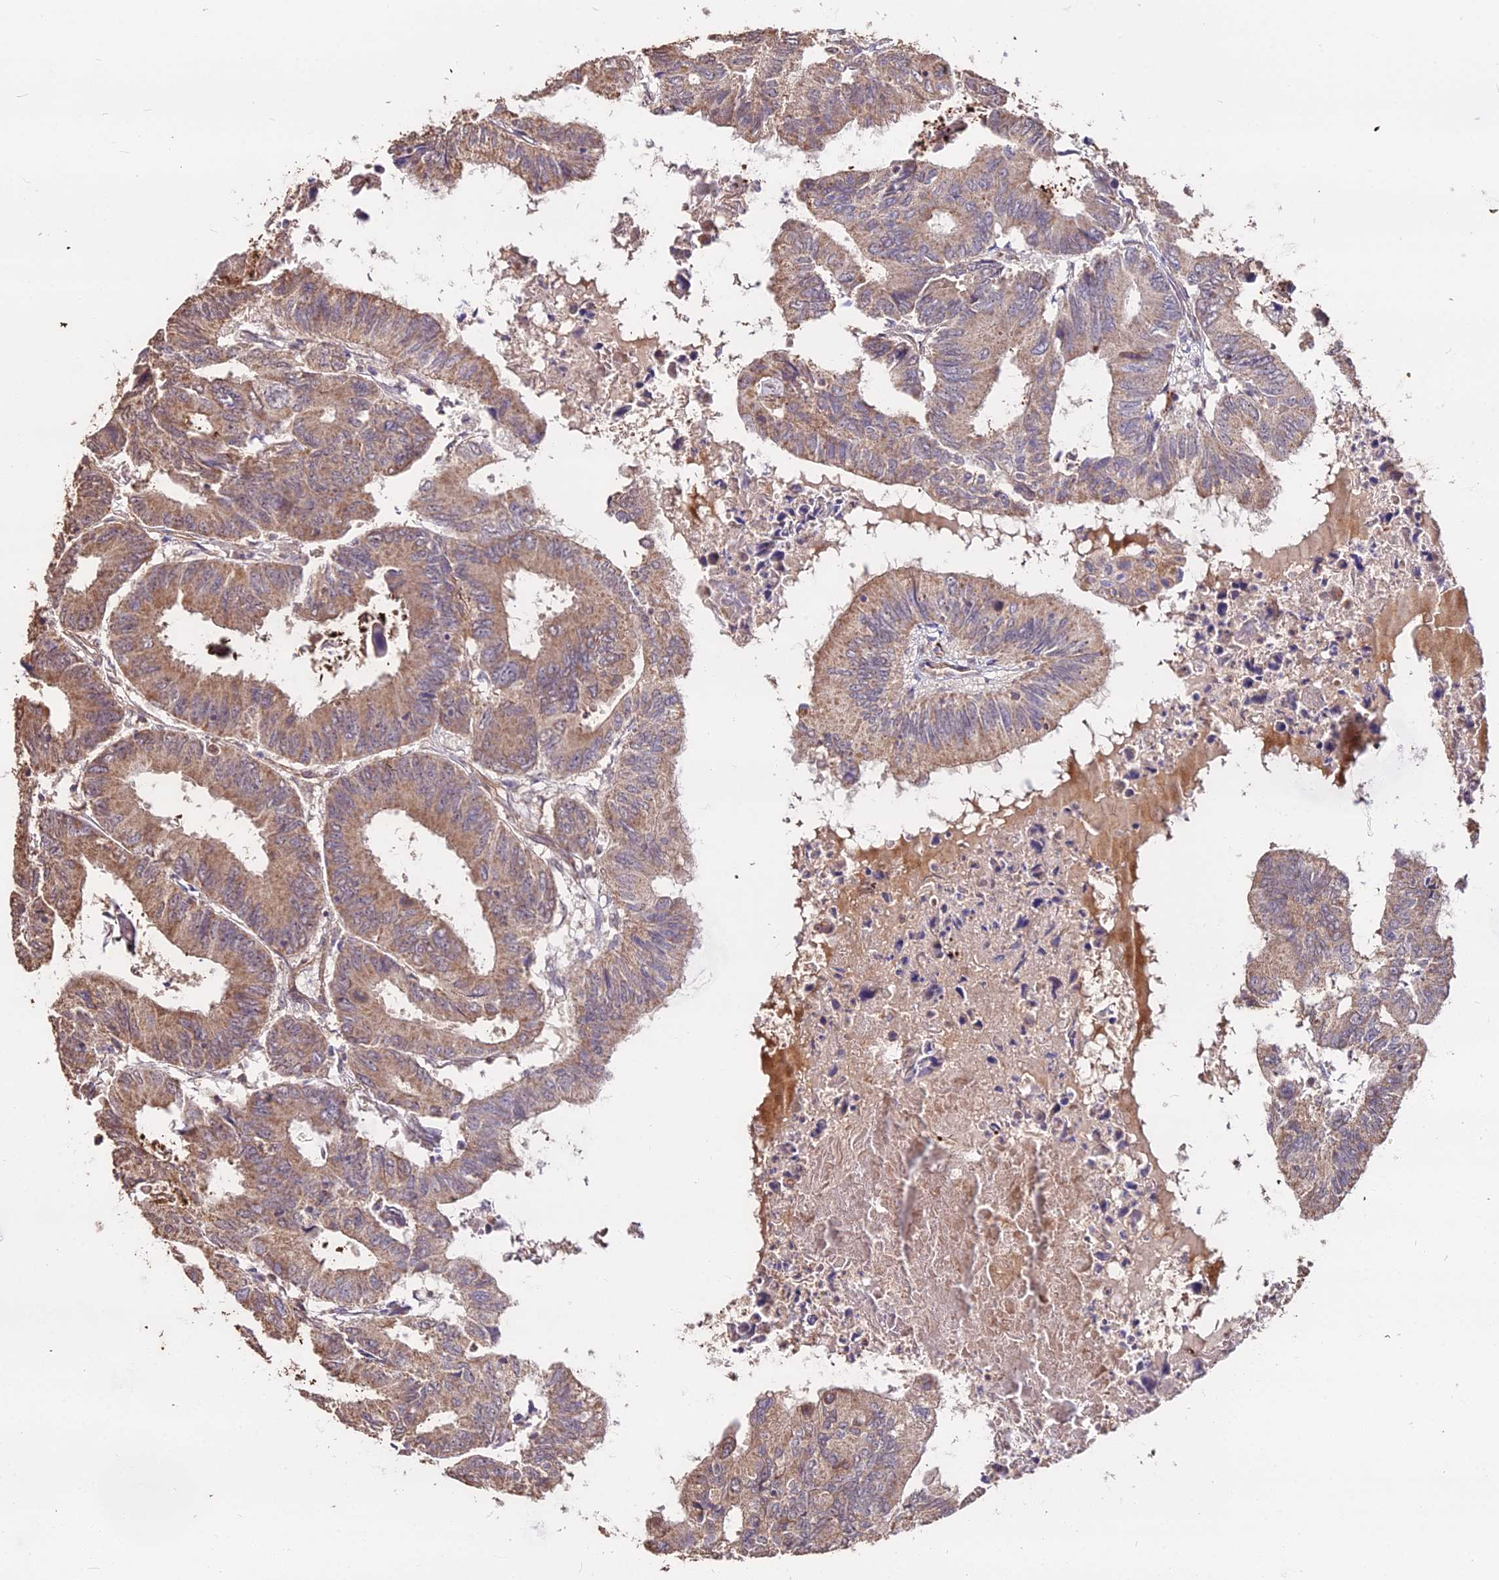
{"staining": {"intensity": "moderate", "quantity": ">75%", "location": "cytoplasmic/membranous"}, "tissue": "colorectal cancer", "cell_type": "Tumor cells", "image_type": "cancer", "snomed": [{"axis": "morphology", "description": "Adenocarcinoma, NOS"}, {"axis": "topography", "description": "Colon"}], "caption": "Moderate cytoplasmic/membranous staining is appreciated in approximately >75% of tumor cells in colorectal adenocarcinoma. Immunohistochemistry (ihc) stains the protein of interest in brown and the nuclei are stained blue.", "gene": "METTL13", "patient": {"sex": "male", "age": 85}}